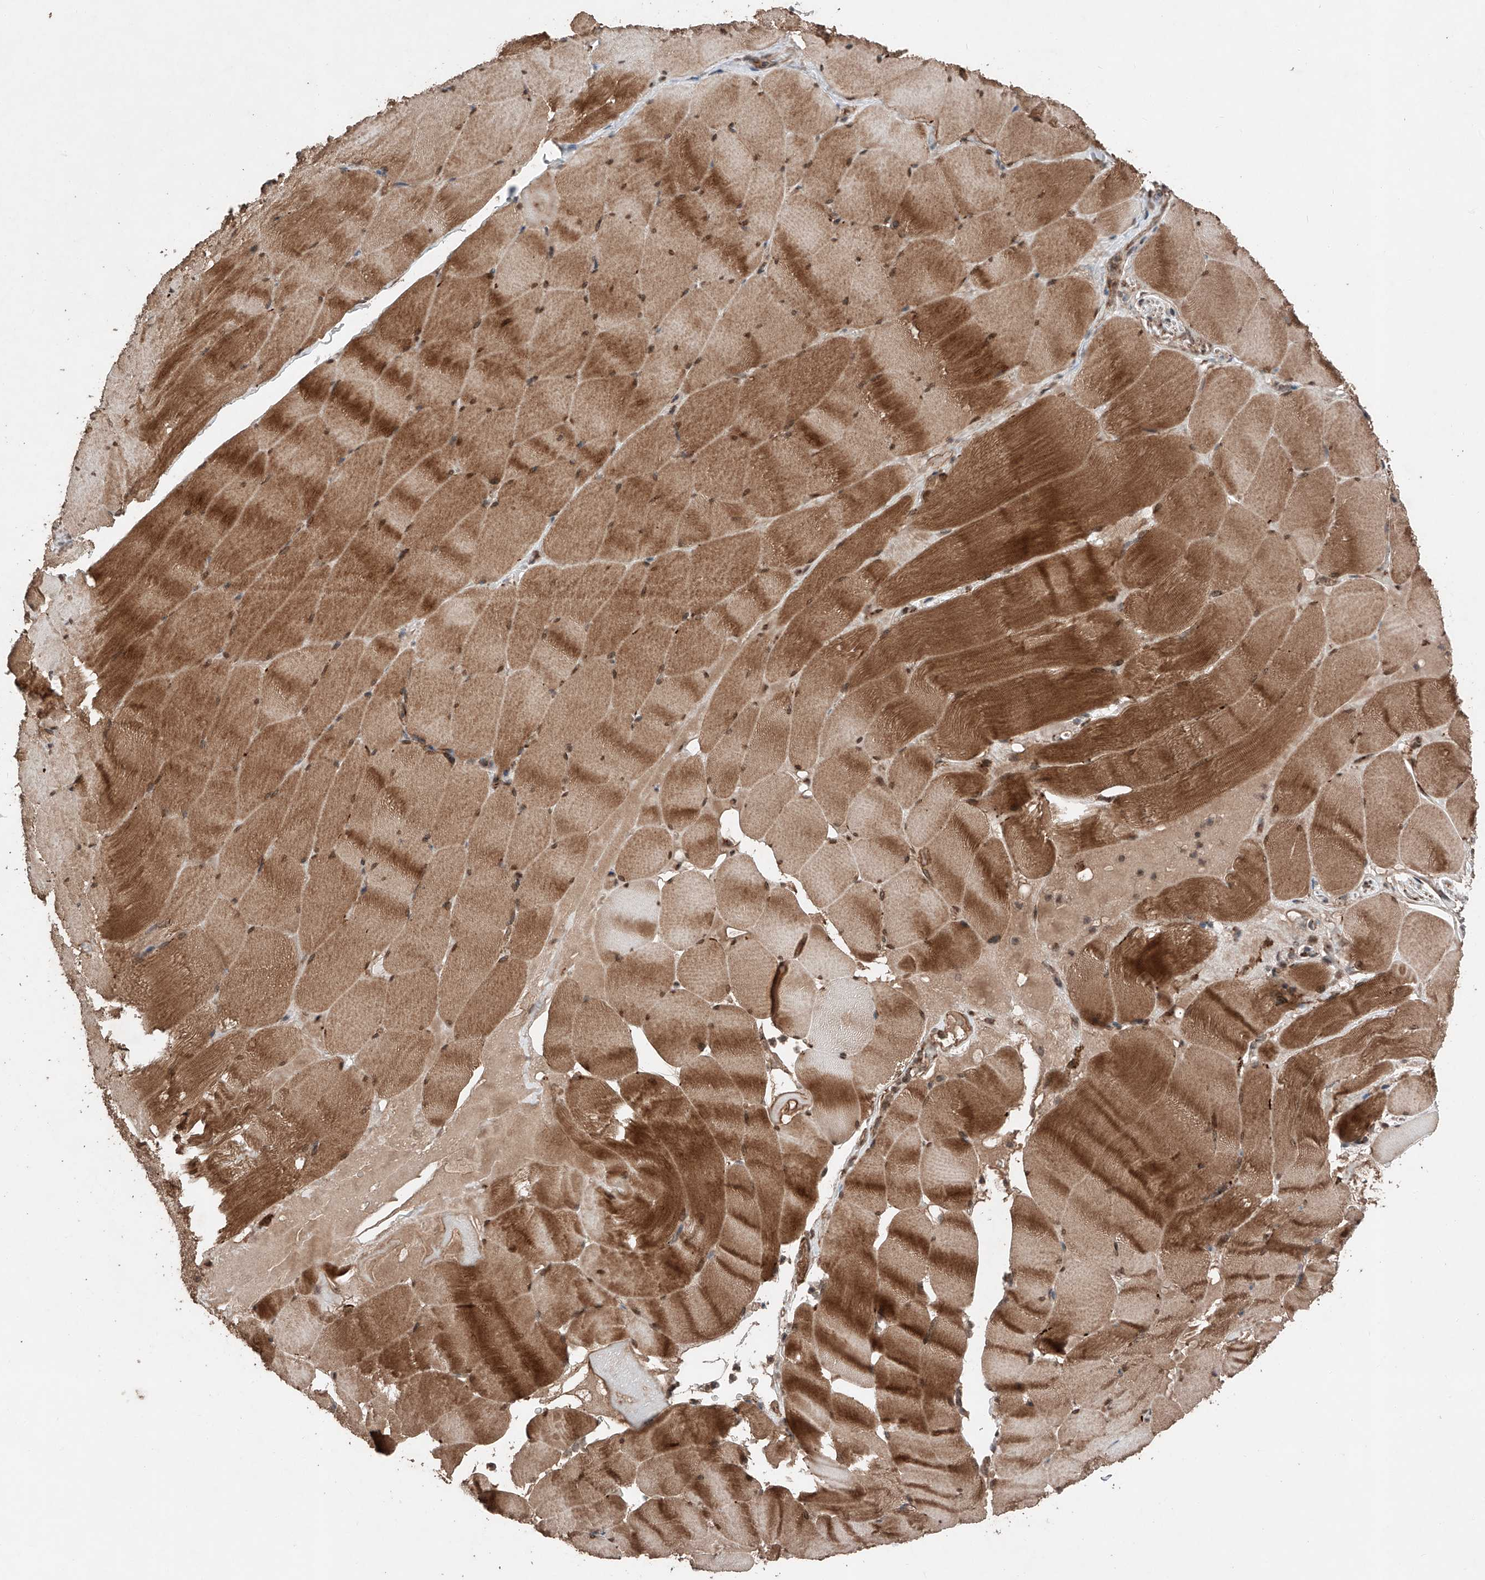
{"staining": {"intensity": "strong", "quantity": "25%-75%", "location": "cytoplasmic/membranous"}, "tissue": "skeletal muscle", "cell_type": "Myocytes", "image_type": "normal", "snomed": [{"axis": "morphology", "description": "Normal tissue, NOS"}, {"axis": "topography", "description": "Skeletal muscle"}], "caption": "Myocytes display high levels of strong cytoplasmic/membranous staining in approximately 25%-75% of cells in benign human skeletal muscle.", "gene": "ZSCAN29", "patient": {"sex": "male", "age": 62}}